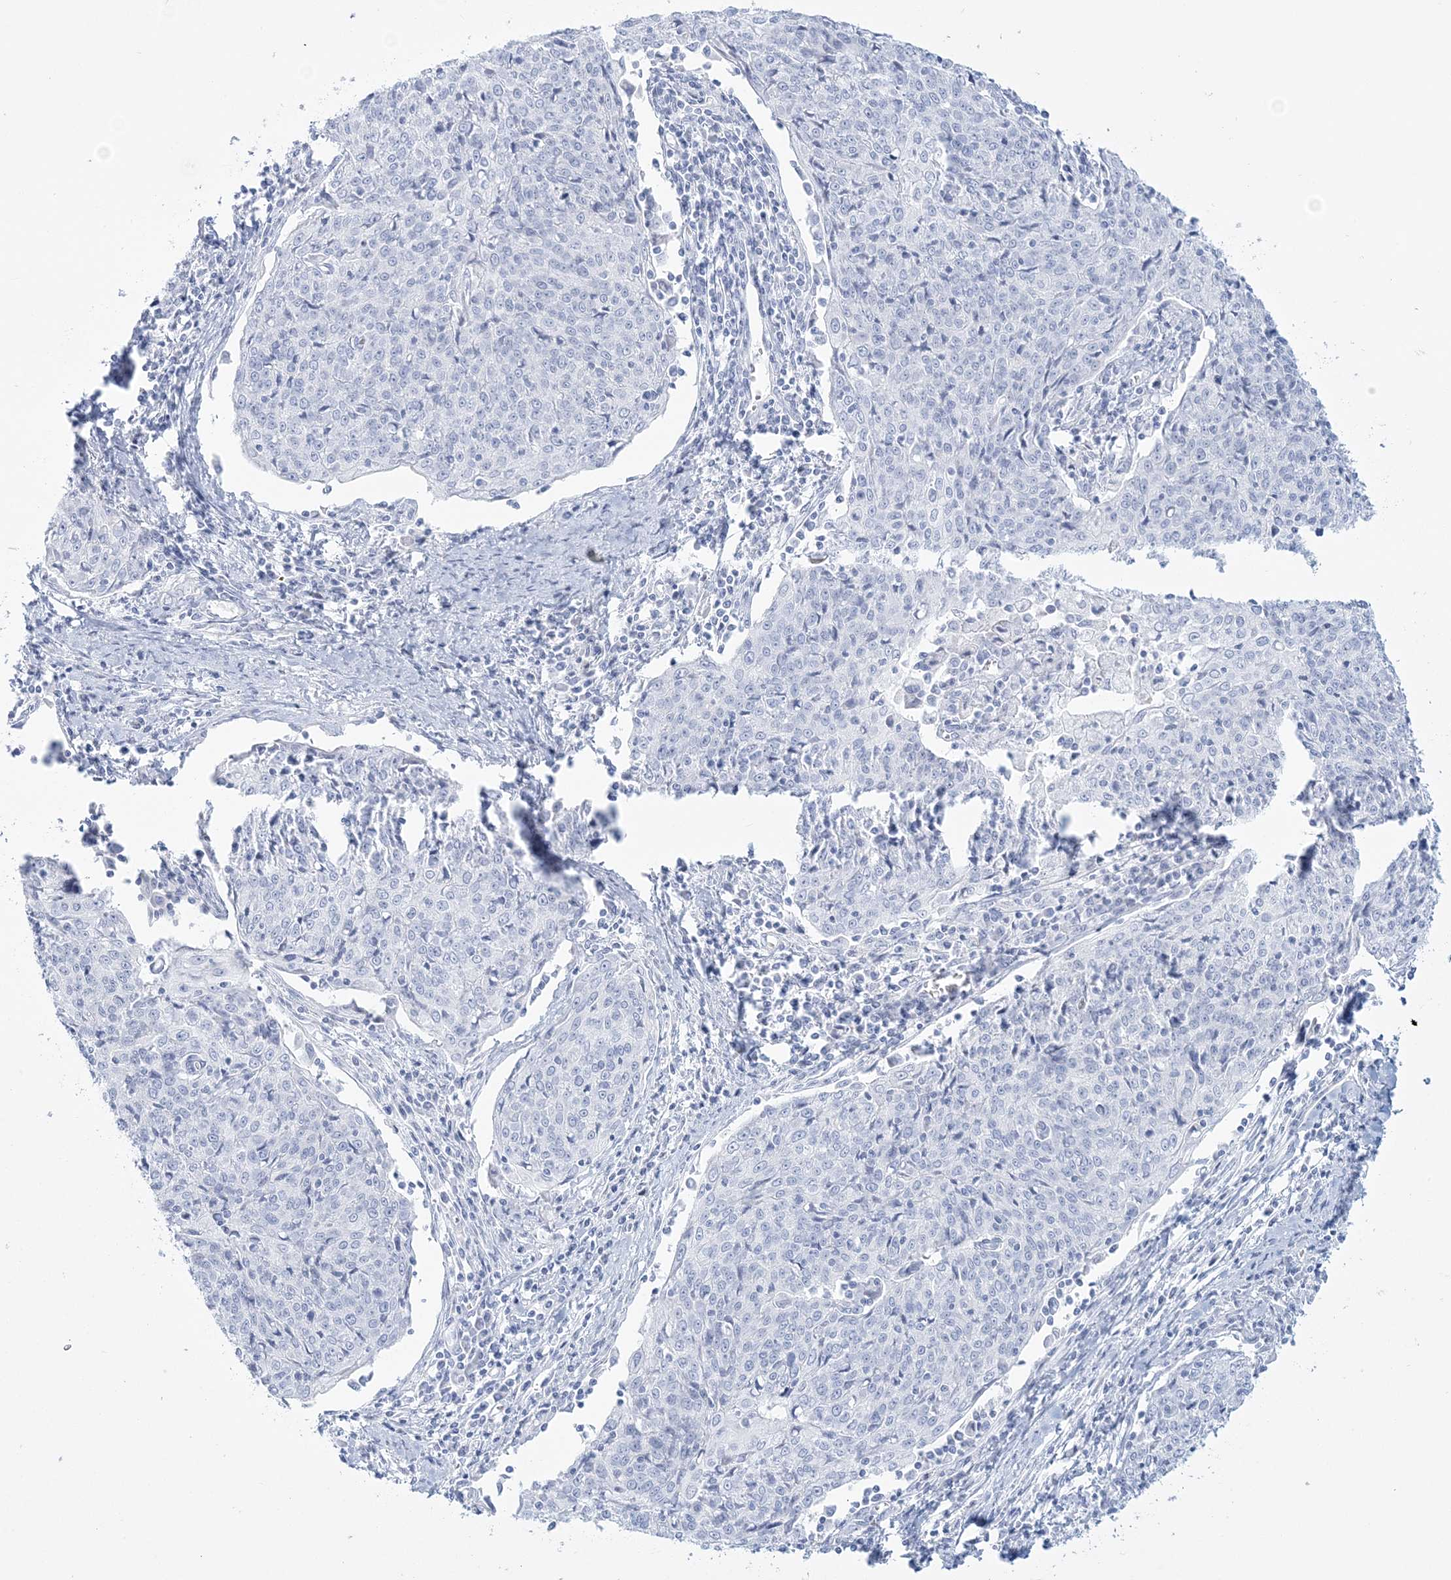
{"staining": {"intensity": "negative", "quantity": "none", "location": "none"}, "tissue": "cervical cancer", "cell_type": "Tumor cells", "image_type": "cancer", "snomed": [{"axis": "morphology", "description": "Squamous cell carcinoma, NOS"}, {"axis": "topography", "description": "Cervix"}], "caption": "Cervical squamous cell carcinoma was stained to show a protein in brown. There is no significant staining in tumor cells.", "gene": "ADGB", "patient": {"sex": "female", "age": 48}}